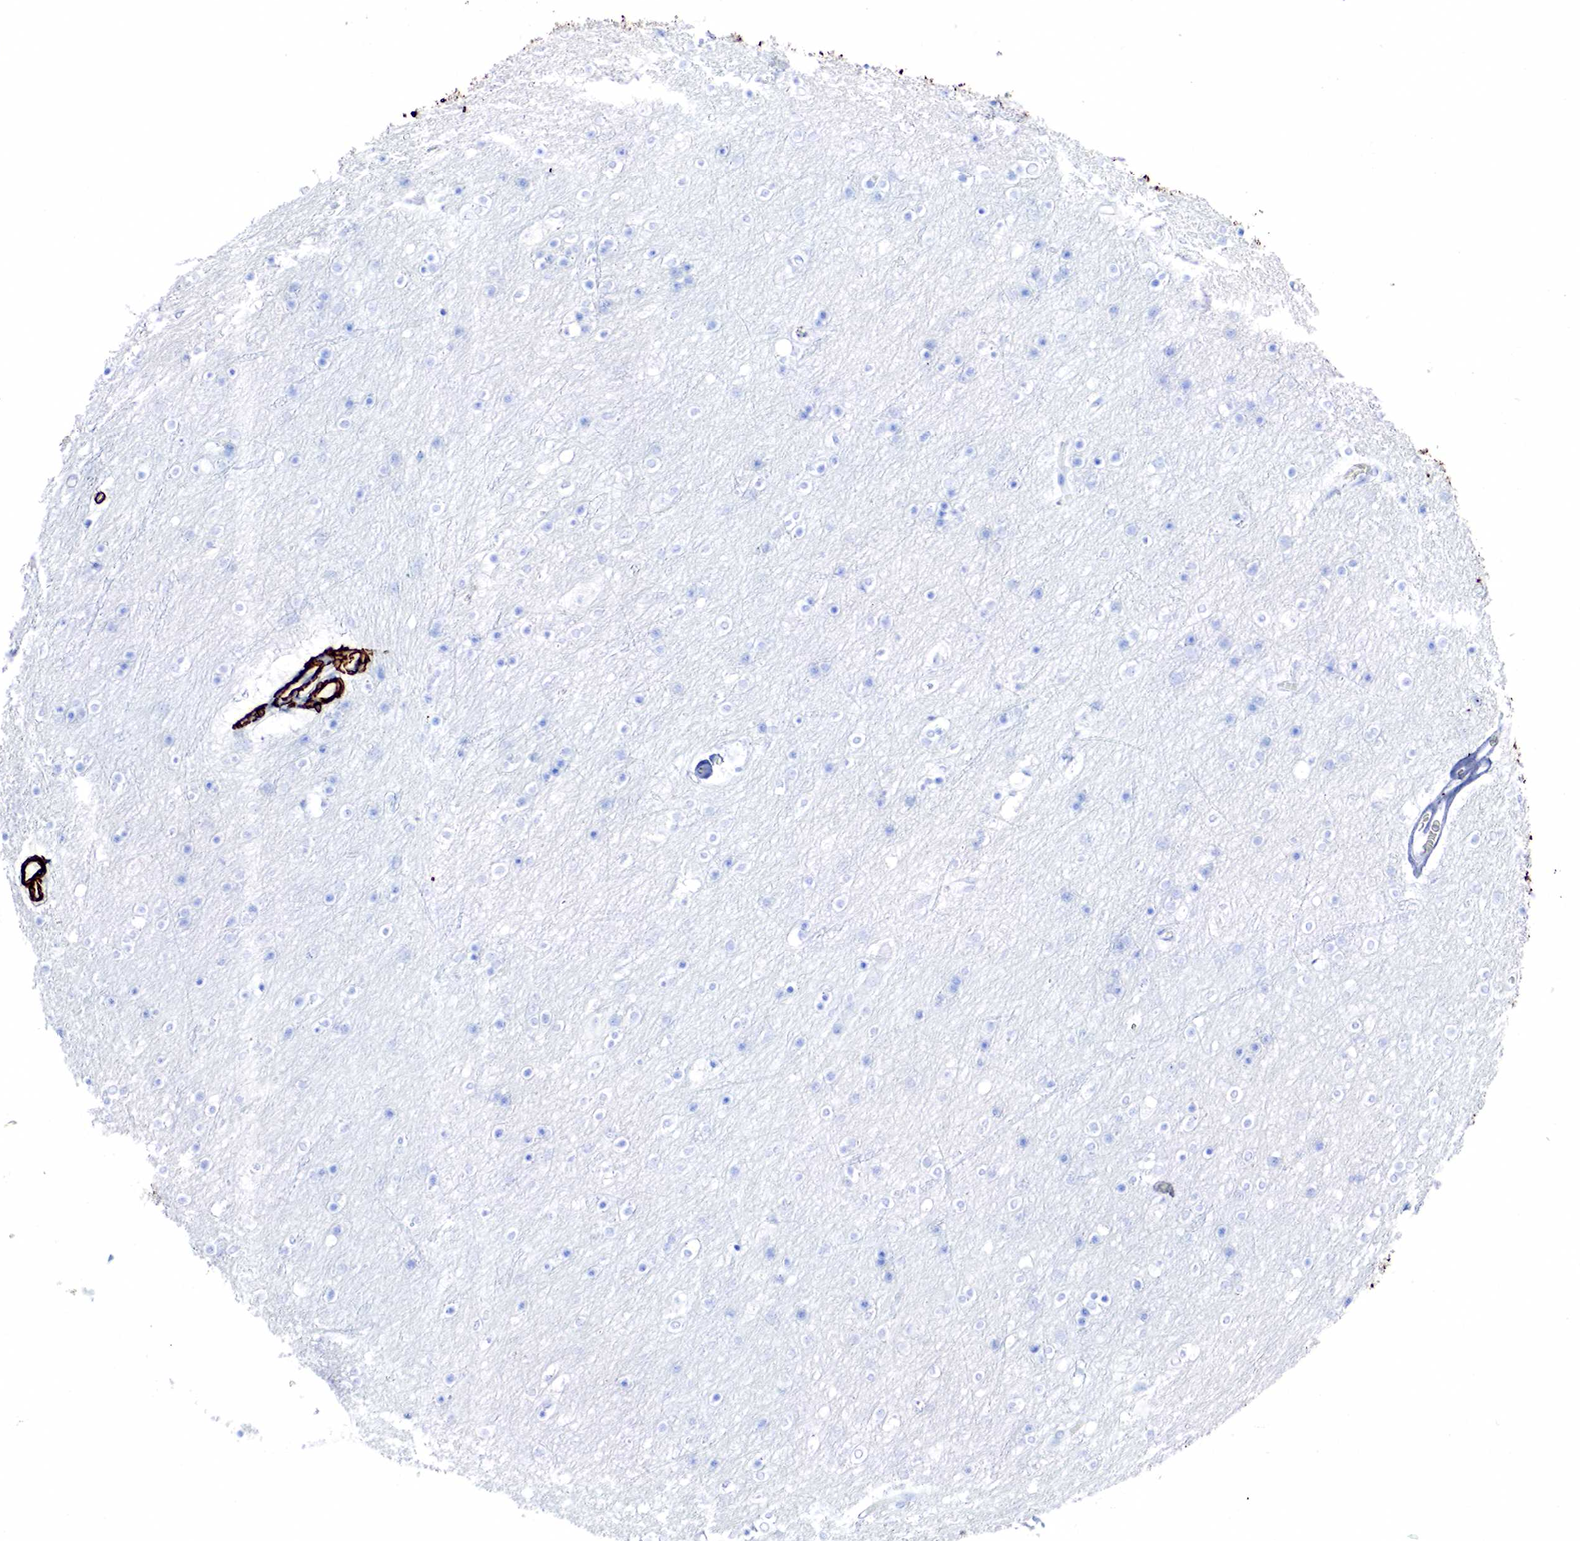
{"staining": {"intensity": "negative", "quantity": "none", "location": "none"}, "tissue": "cerebral cortex", "cell_type": "Endothelial cells", "image_type": "normal", "snomed": [{"axis": "morphology", "description": "Normal tissue, NOS"}, {"axis": "topography", "description": "Cerebral cortex"}], "caption": "This is an immunohistochemistry micrograph of unremarkable cerebral cortex. There is no positivity in endothelial cells.", "gene": "ACTA1", "patient": {"sex": "female", "age": 54}}